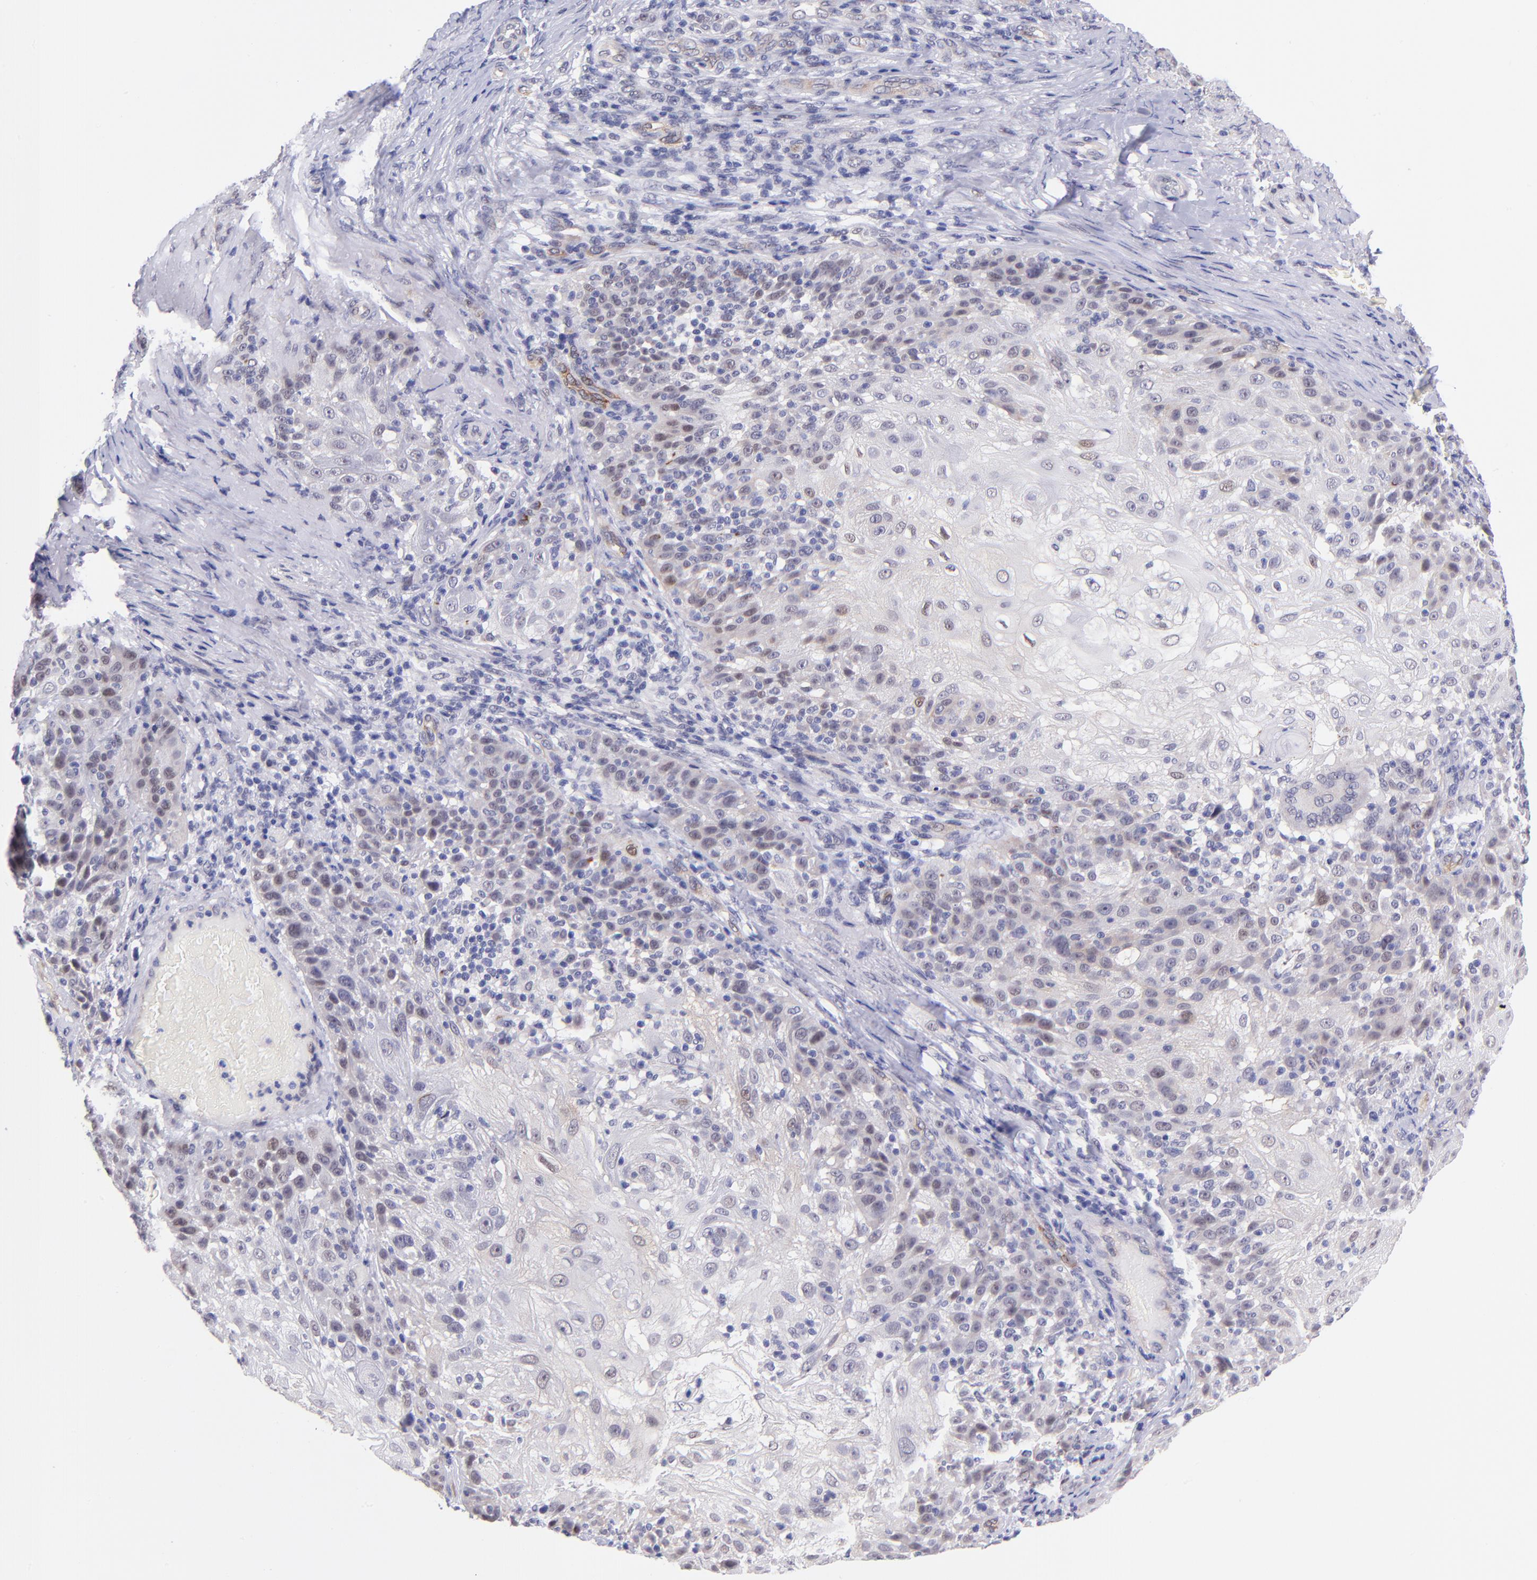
{"staining": {"intensity": "weak", "quantity": "<25%", "location": "nuclear"}, "tissue": "skin cancer", "cell_type": "Tumor cells", "image_type": "cancer", "snomed": [{"axis": "morphology", "description": "Normal tissue, NOS"}, {"axis": "morphology", "description": "Squamous cell carcinoma, NOS"}, {"axis": "topography", "description": "Skin"}], "caption": "Immunohistochemistry of human skin cancer shows no positivity in tumor cells.", "gene": "SOX6", "patient": {"sex": "female", "age": 83}}